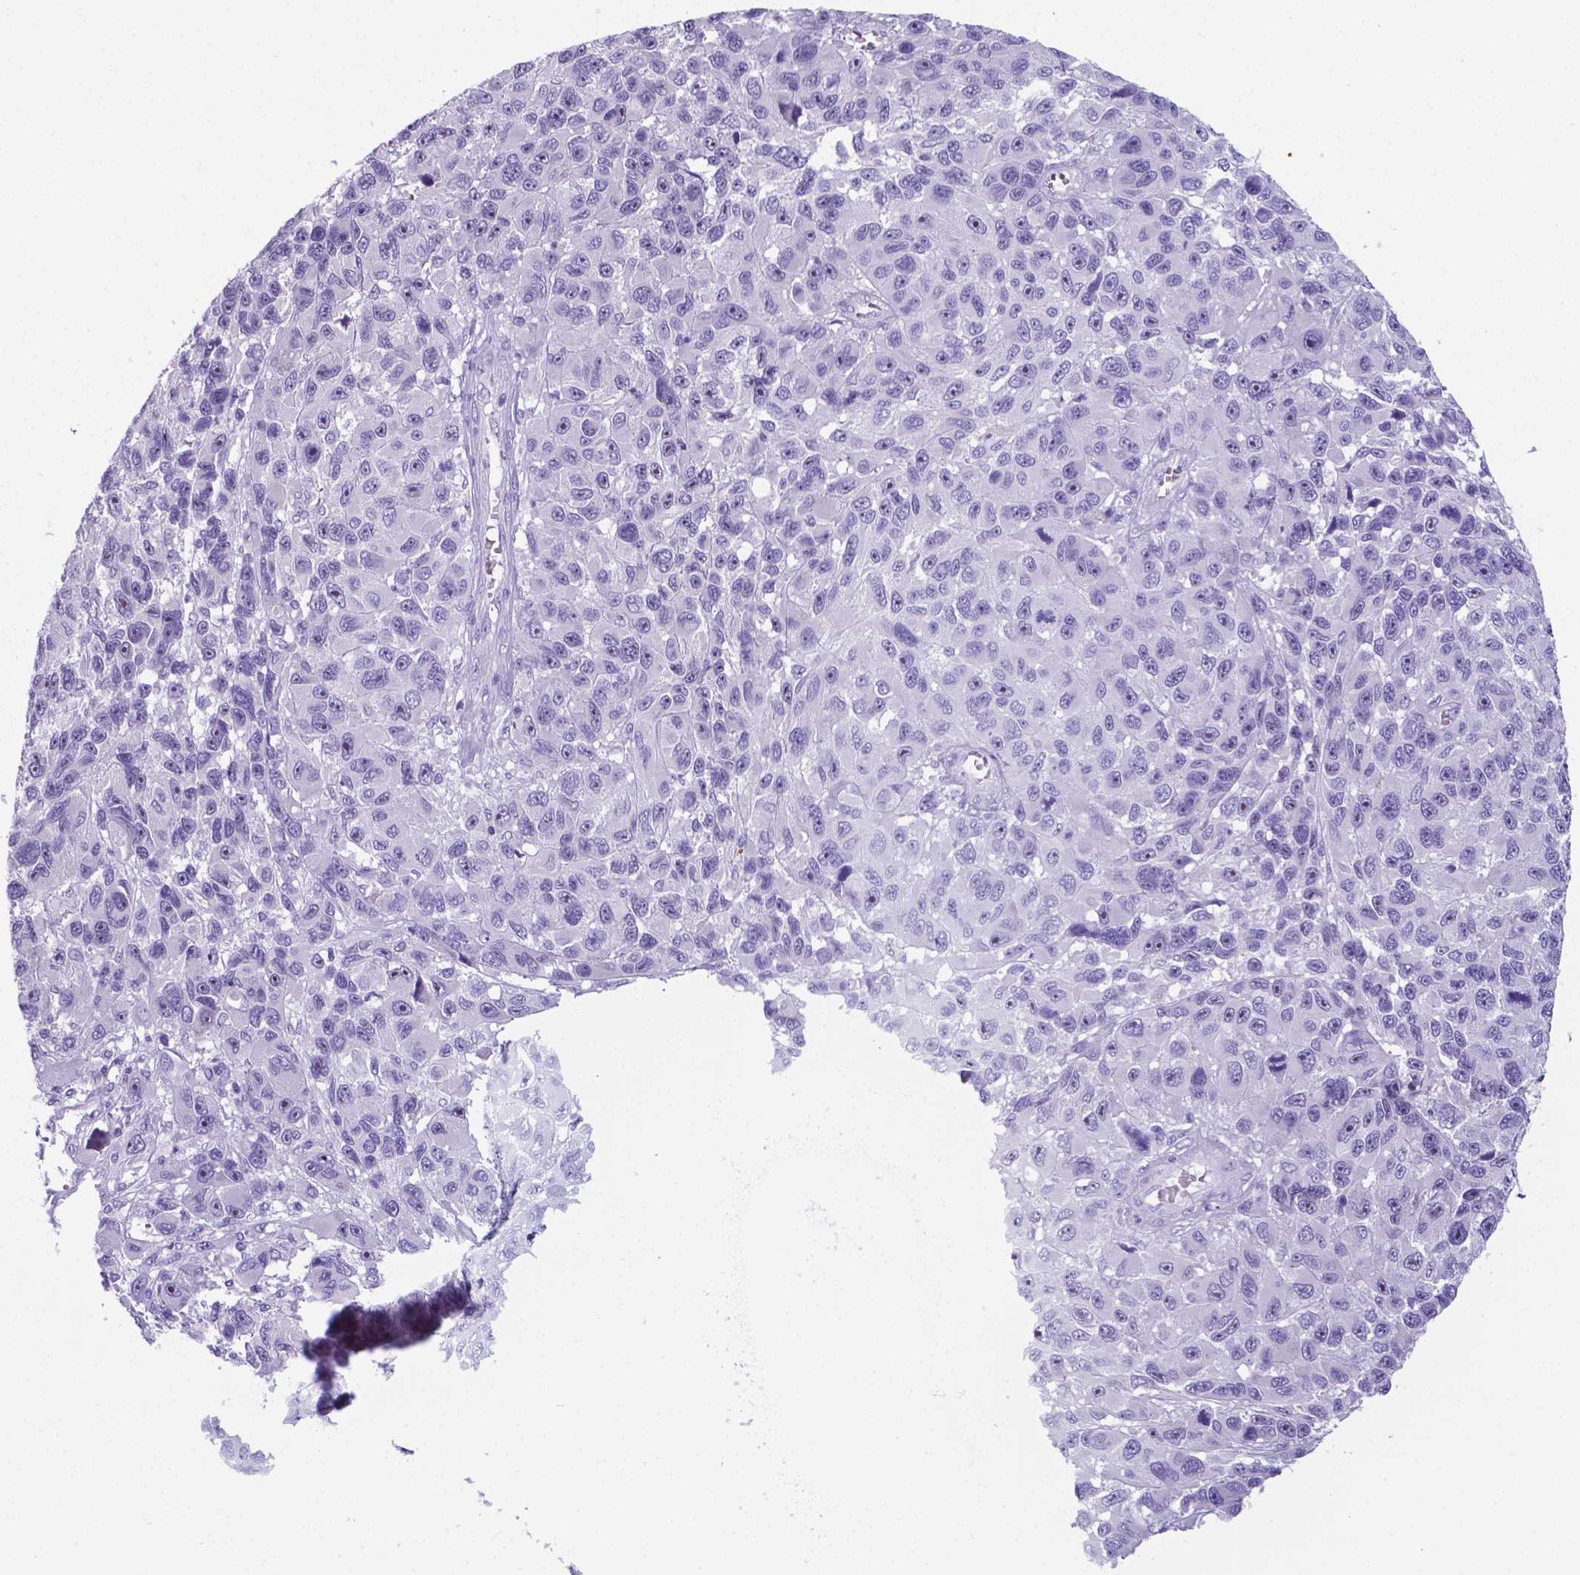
{"staining": {"intensity": "negative", "quantity": "none", "location": "none"}, "tissue": "melanoma", "cell_type": "Tumor cells", "image_type": "cancer", "snomed": [{"axis": "morphology", "description": "Malignant melanoma, NOS"}, {"axis": "topography", "description": "Skin"}], "caption": "The histopathology image reveals no staining of tumor cells in malignant melanoma. The staining is performed using DAB brown chromogen with nuclei counter-stained in using hematoxylin.", "gene": "AP5B1", "patient": {"sex": "male", "age": 53}}